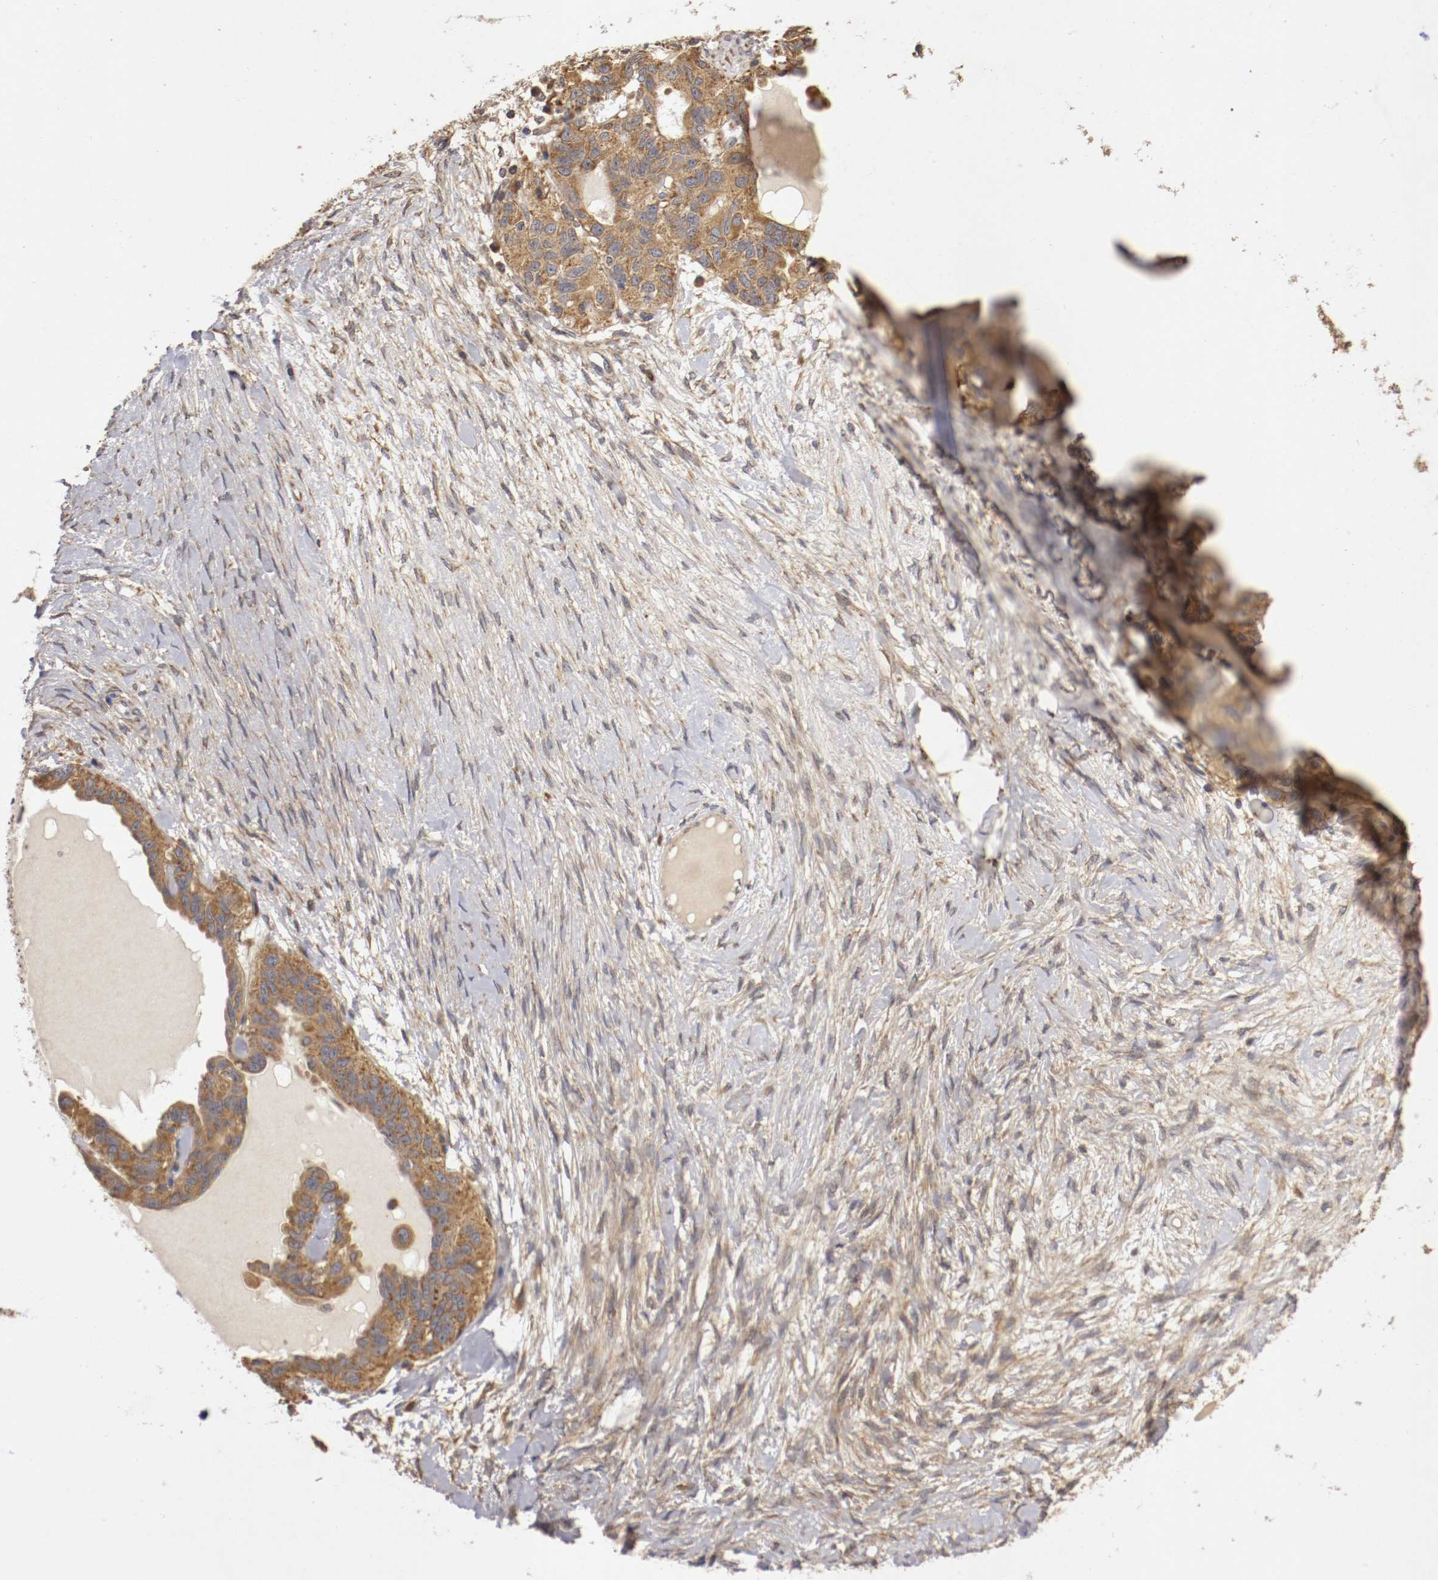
{"staining": {"intensity": "strong", "quantity": ">75%", "location": "cytoplasmic/membranous"}, "tissue": "ovarian cancer", "cell_type": "Tumor cells", "image_type": "cancer", "snomed": [{"axis": "morphology", "description": "Cystadenocarcinoma, serous, NOS"}, {"axis": "topography", "description": "Ovary"}], "caption": "Strong cytoplasmic/membranous protein positivity is identified in about >75% of tumor cells in ovarian serous cystadenocarcinoma.", "gene": "VEZT", "patient": {"sex": "female", "age": 82}}